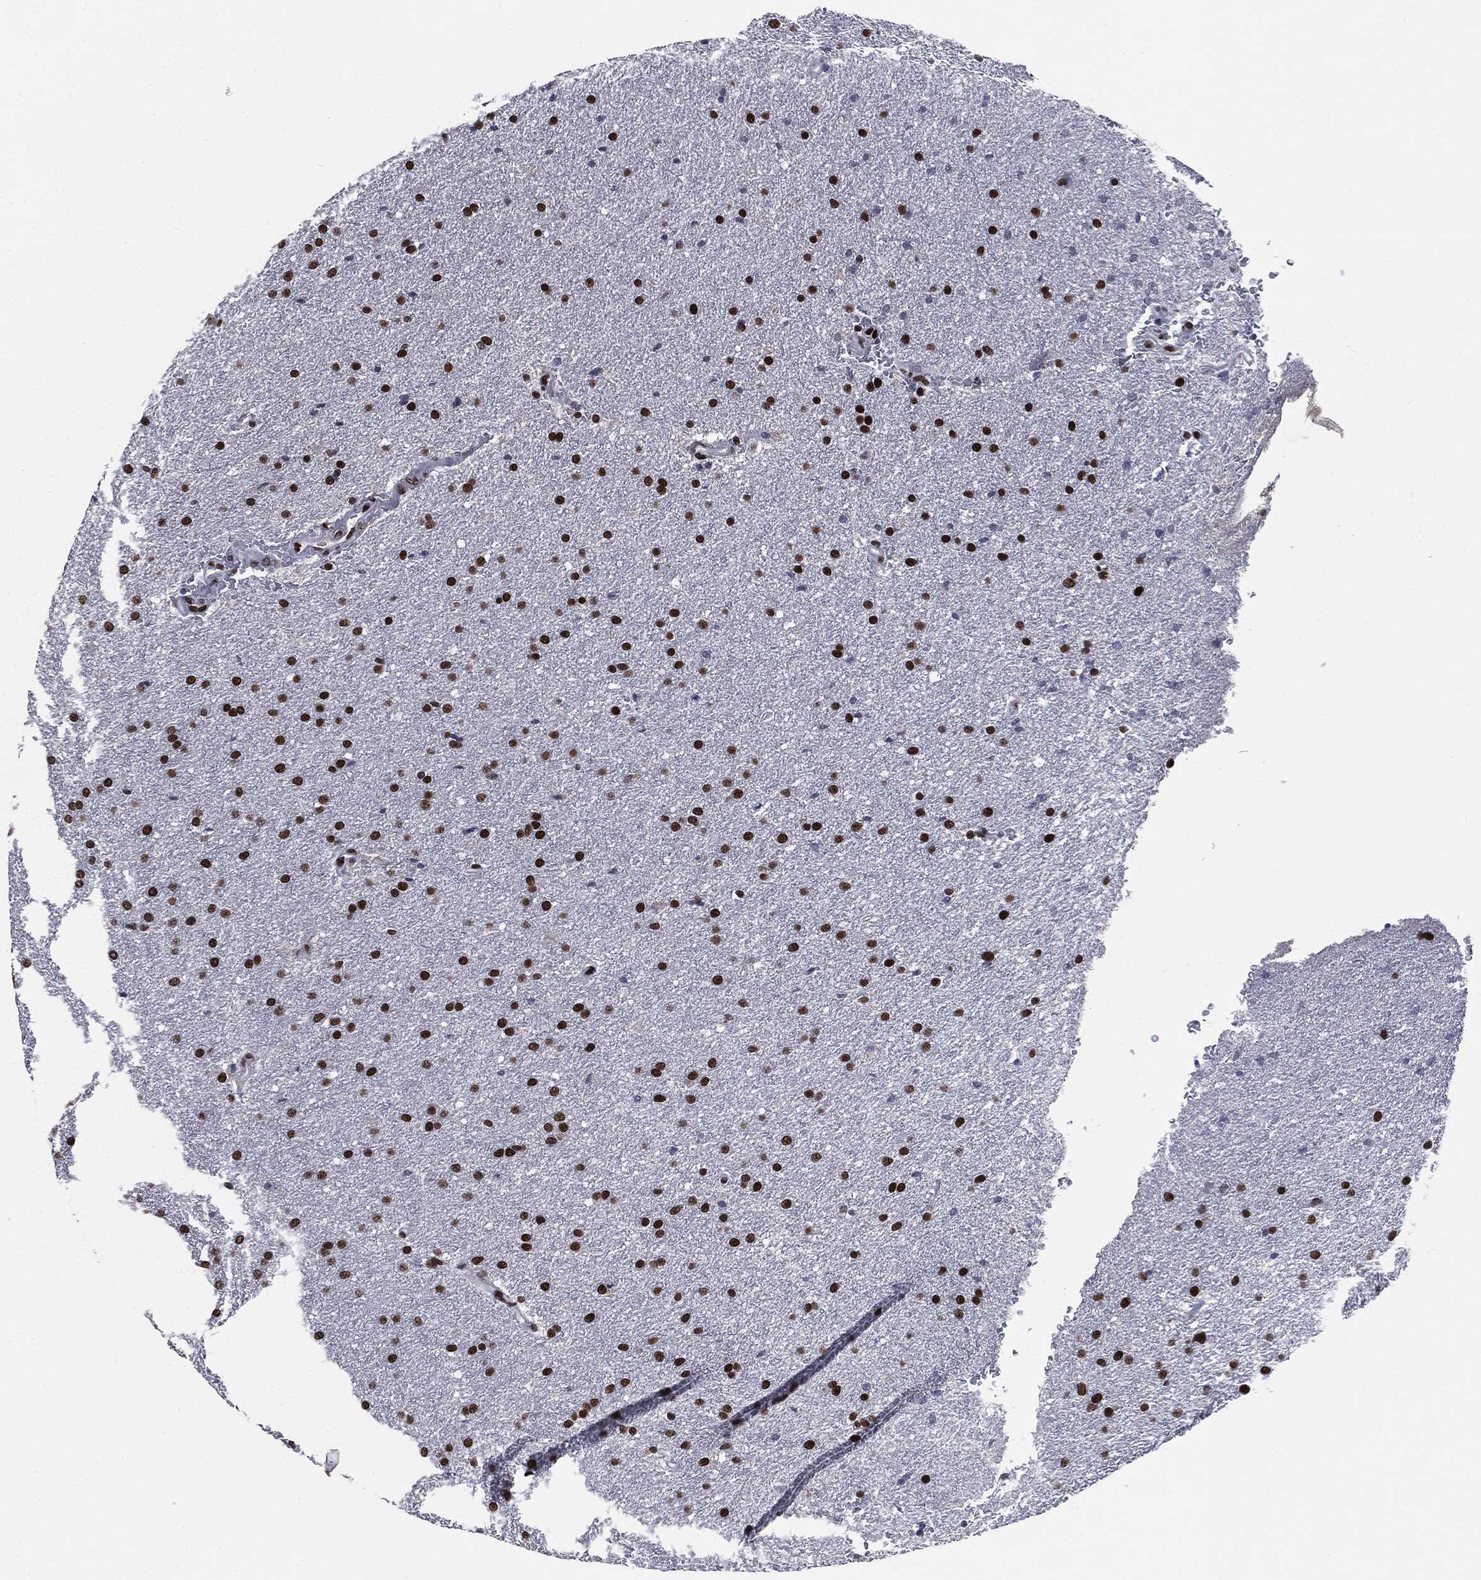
{"staining": {"intensity": "strong", "quantity": ">75%", "location": "nuclear"}, "tissue": "glioma", "cell_type": "Tumor cells", "image_type": "cancer", "snomed": [{"axis": "morphology", "description": "Glioma, malignant, Low grade"}, {"axis": "topography", "description": "Brain"}], "caption": "Glioma stained for a protein demonstrates strong nuclear positivity in tumor cells.", "gene": "MSH2", "patient": {"sex": "female", "age": 37}}